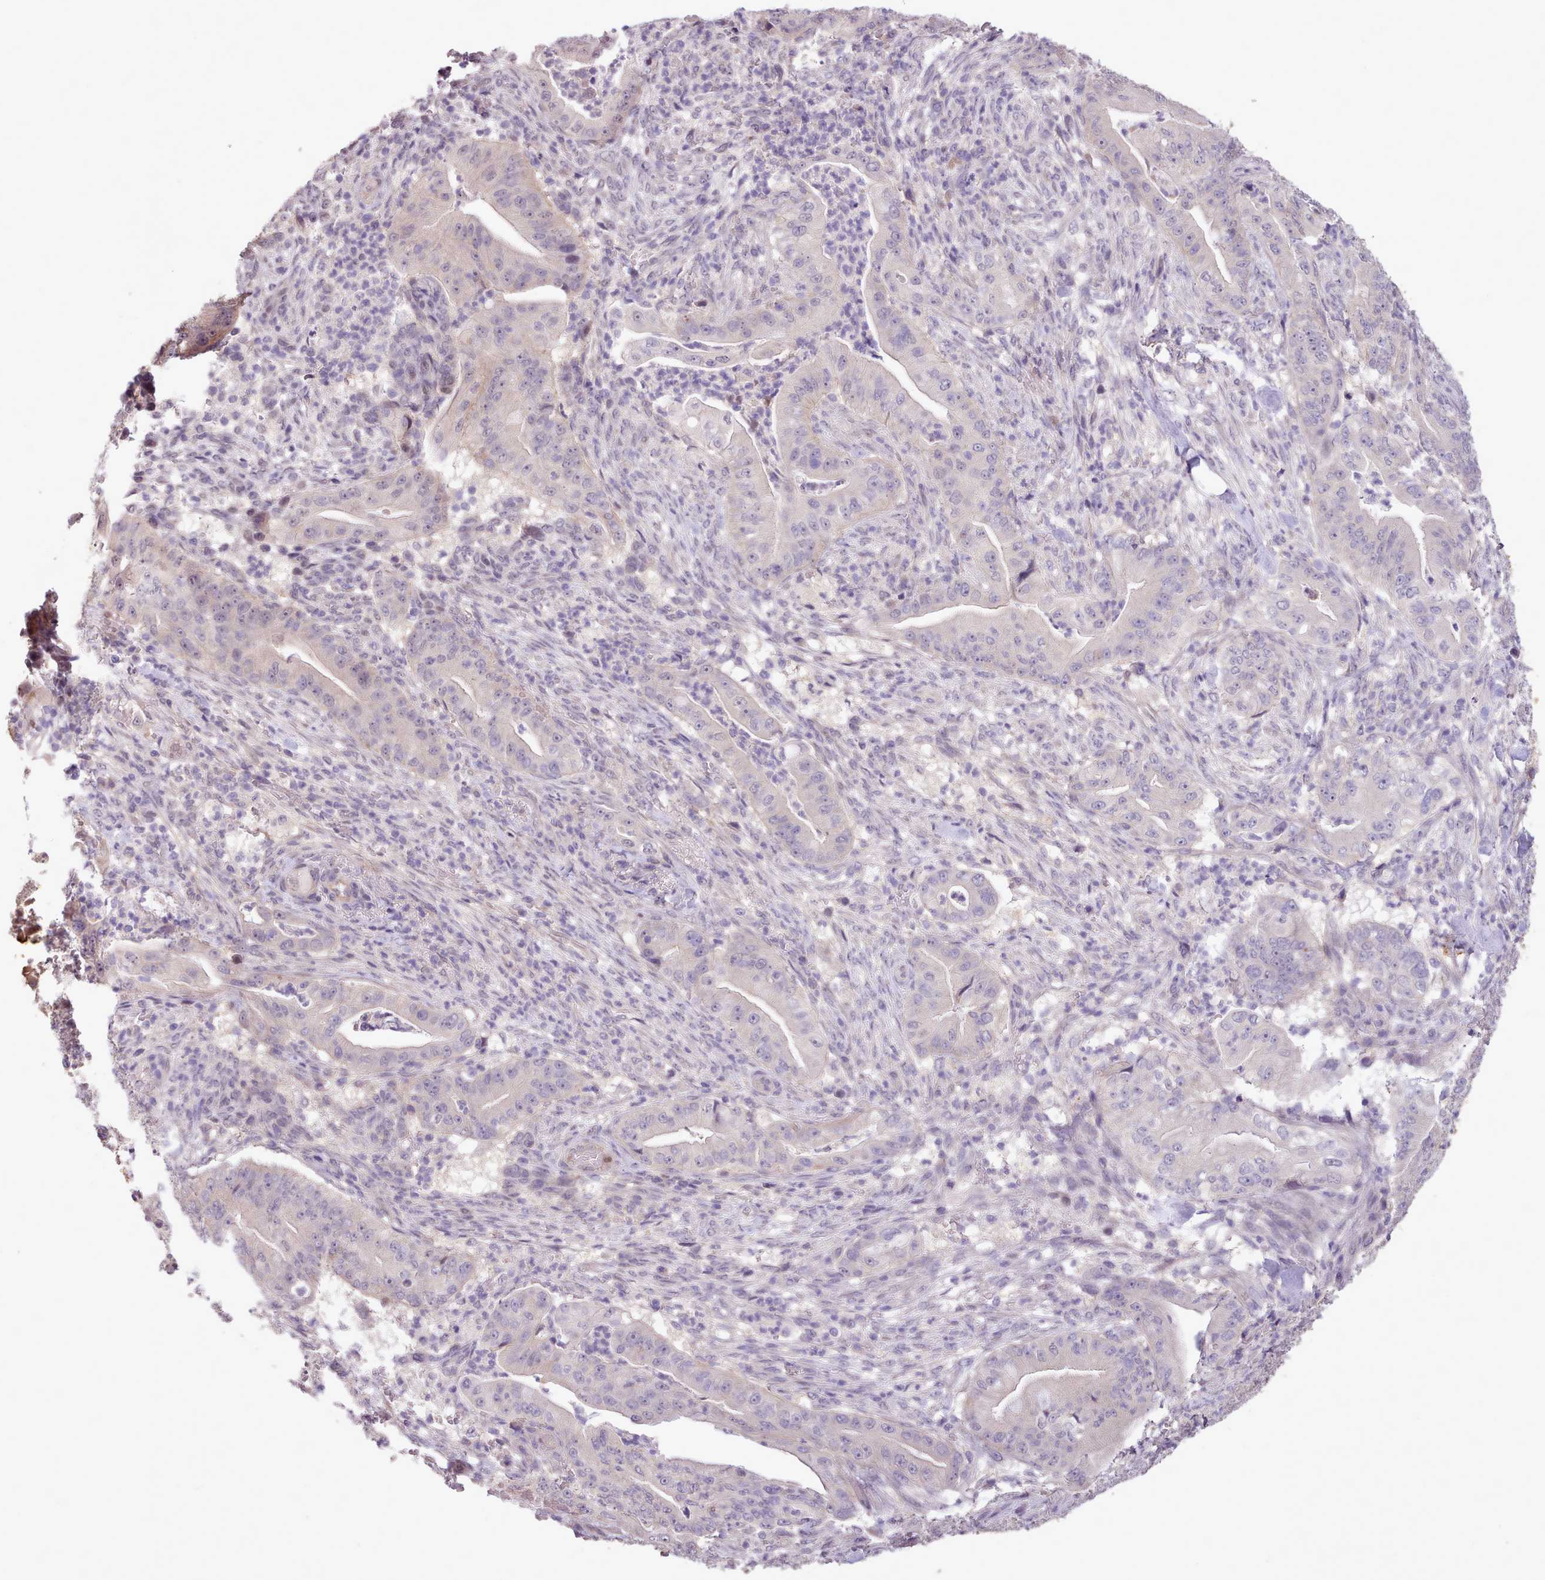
{"staining": {"intensity": "weak", "quantity": "<25%", "location": "nuclear"}, "tissue": "pancreatic cancer", "cell_type": "Tumor cells", "image_type": "cancer", "snomed": [{"axis": "morphology", "description": "Adenocarcinoma, NOS"}, {"axis": "topography", "description": "Pancreas"}], "caption": "Tumor cells show no significant protein staining in pancreatic adenocarcinoma. (DAB immunohistochemistry, high magnification).", "gene": "ZNF607", "patient": {"sex": "male", "age": 71}}